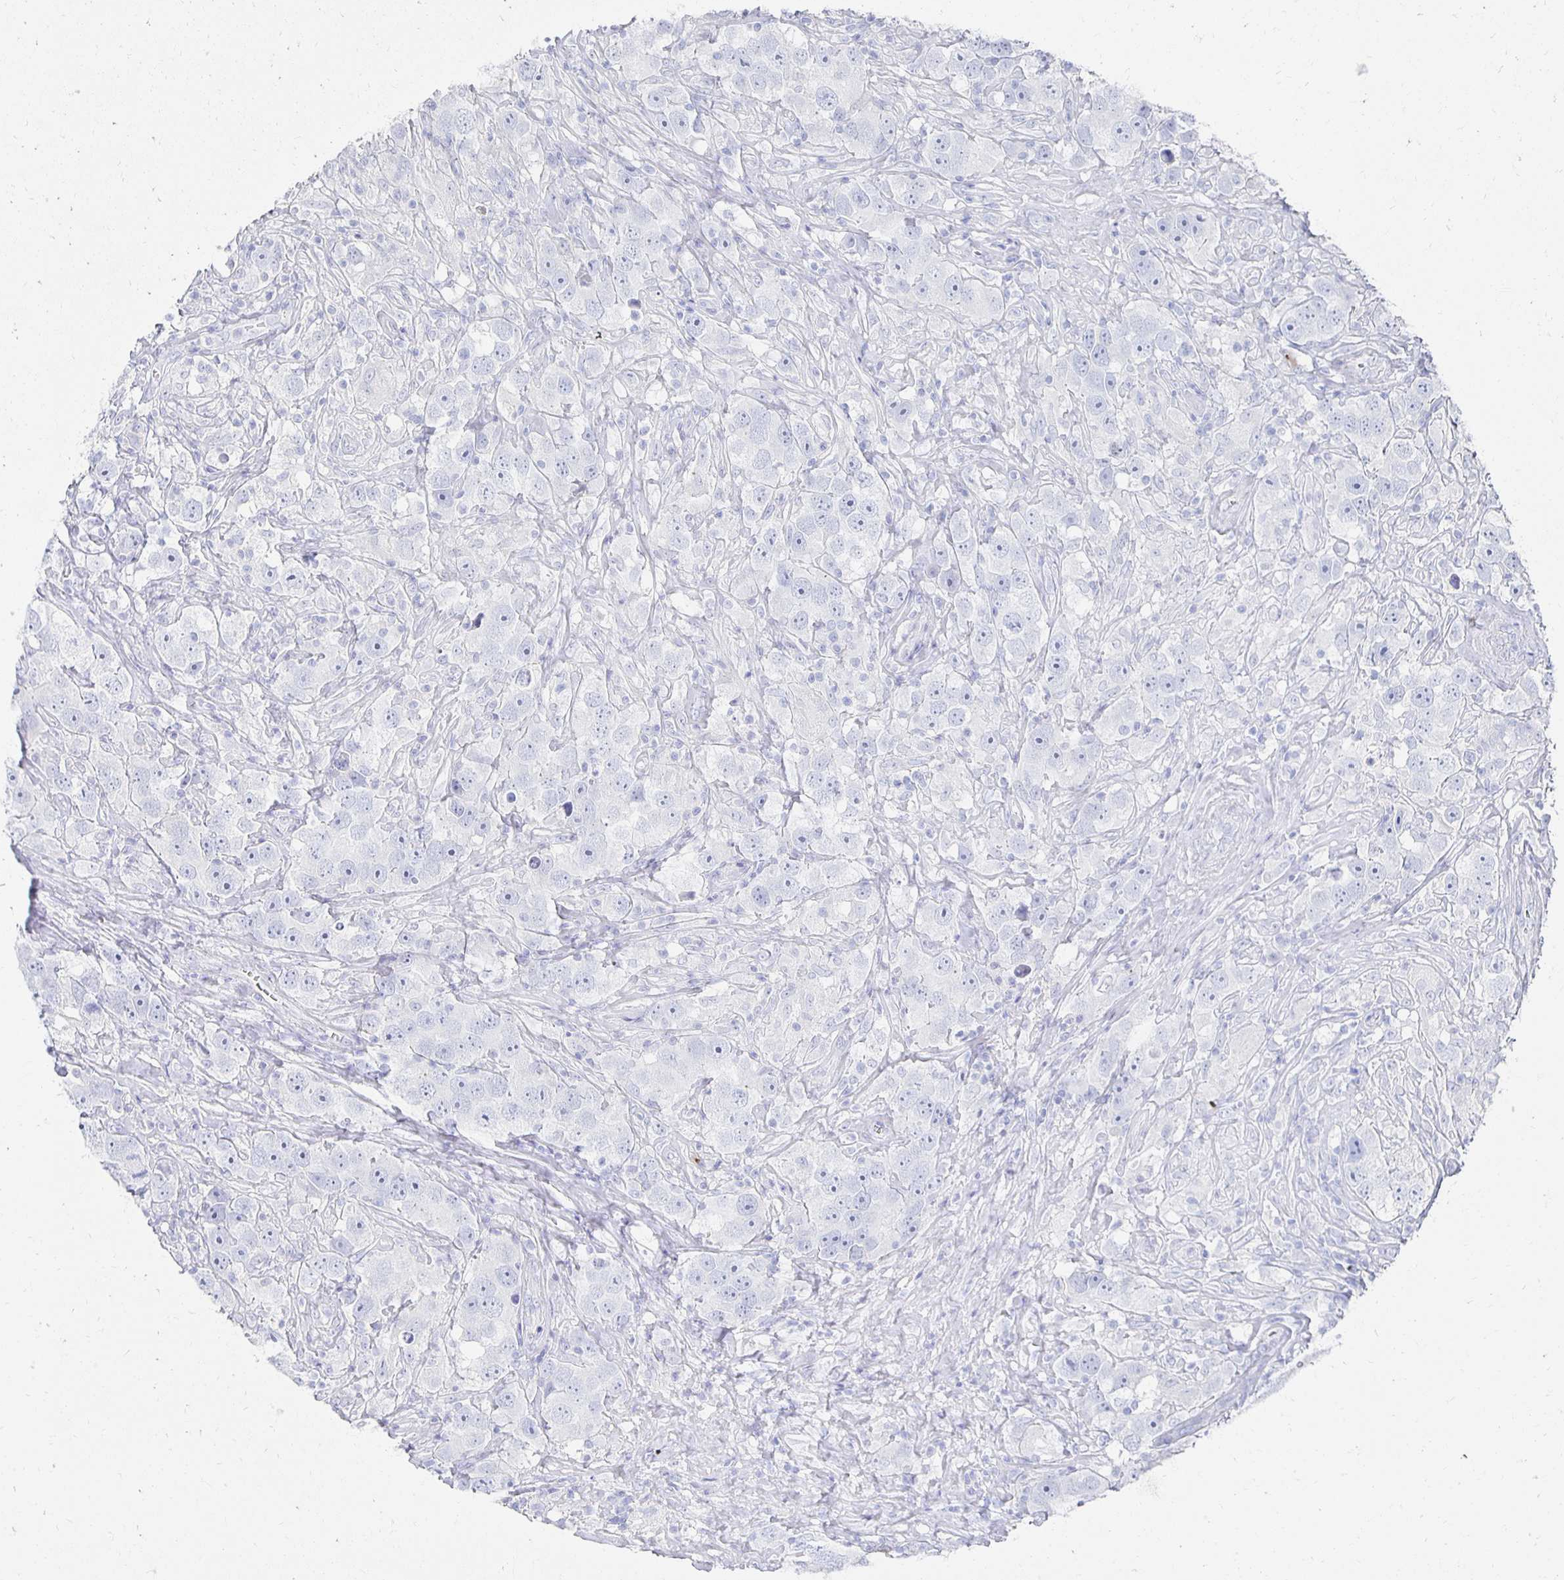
{"staining": {"intensity": "negative", "quantity": "none", "location": "none"}, "tissue": "testis cancer", "cell_type": "Tumor cells", "image_type": "cancer", "snomed": [{"axis": "morphology", "description": "Seminoma, NOS"}, {"axis": "topography", "description": "Testis"}], "caption": "A photomicrograph of testis cancer stained for a protein demonstrates no brown staining in tumor cells.", "gene": "PRDM7", "patient": {"sex": "male", "age": 49}}